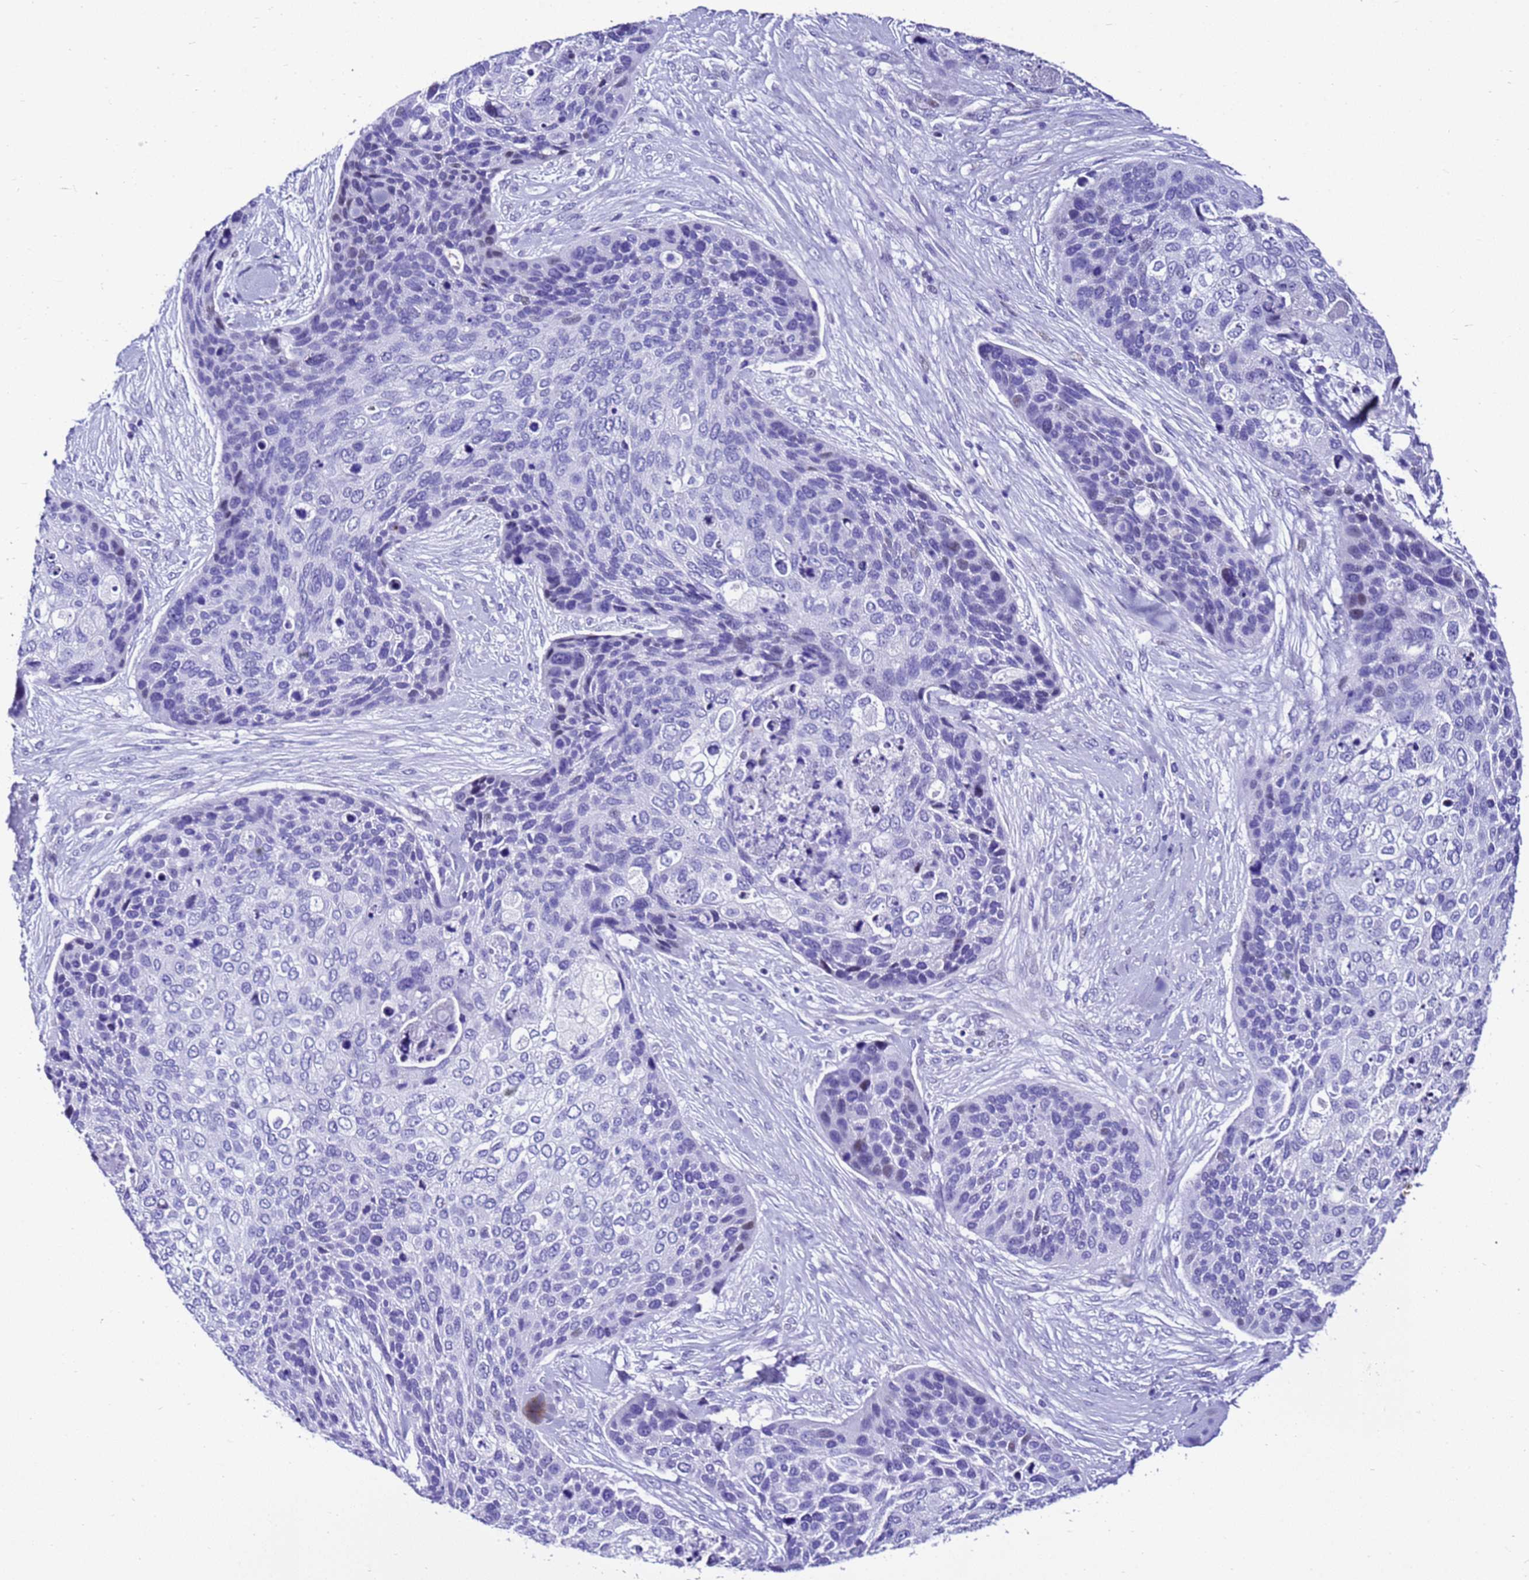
{"staining": {"intensity": "negative", "quantity": "none", "location": "none"}, "tissue": "skin cancer", "cell_type": "Tumor cells", "image_type": "cancer", "snomed": [{"axis": "morphology", "description": "Basal cell carcinoma"}, {"axis": "topography", "description": "Skin"}], "caption": "This is an immunohistochemistry micrograph of skin cancer (basal cell carcinoma). There is no expression in tumor cells.", "gene": "ZNF417", "patient": {"sex": "female", "age": 74}}